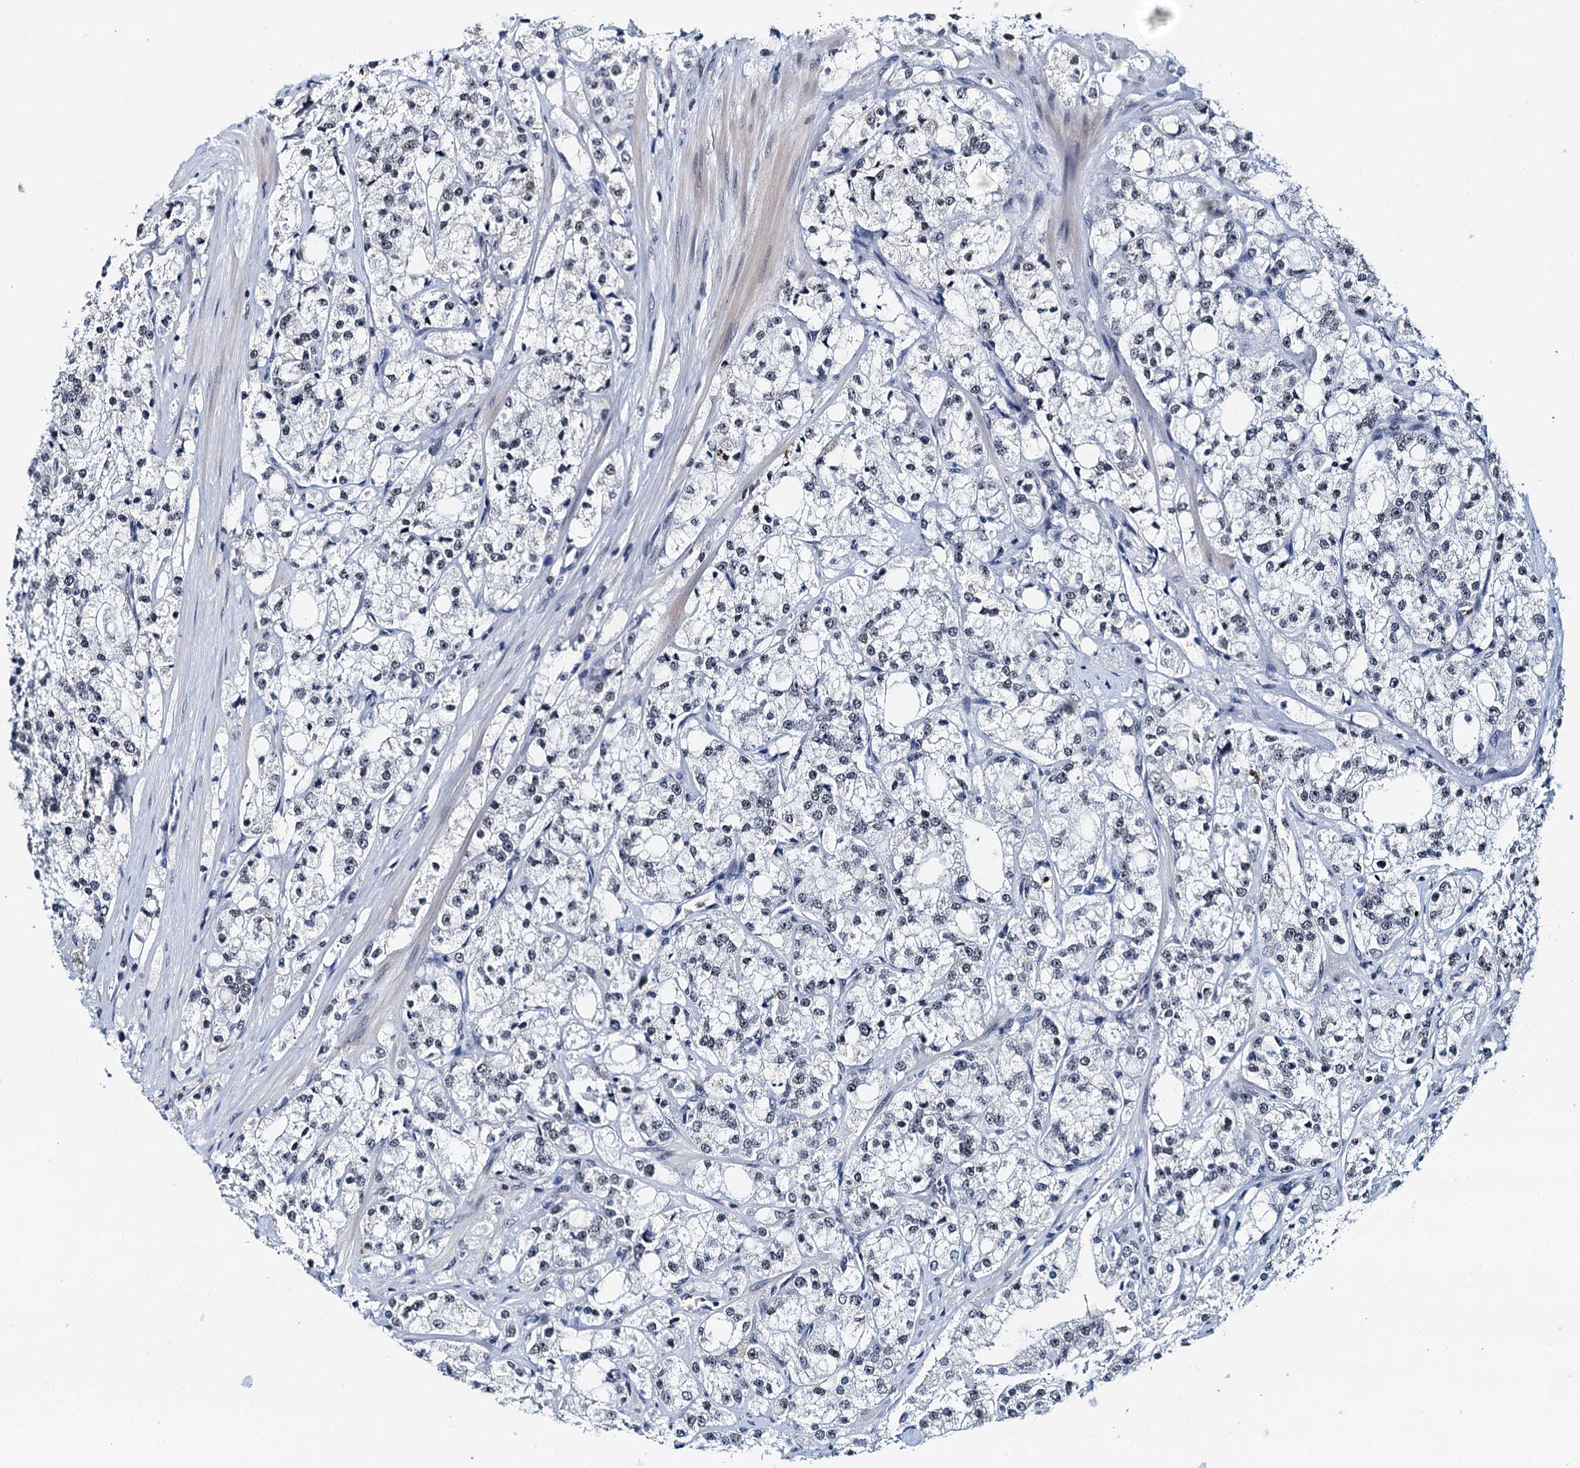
{"staining": {"intensity": "weak", "quantity": "25%-75%", "location": "nuclear"}, "tissue": "prostate cancer", "cell_type": "Tumor cells", "image_type": "cancer", "snomed": [{"axis": "morphology", "description": "Adenocarcinoma, High grade"}, {"axis": "topography", "description": "Prostate"}], "caption": "Brown immunohistochemical staining in human adenocarcinoma (high-grade) (prostate) demonstrates weak nuclear staining in approximately 25%-75% of tumor cells.", "gene": "SNRPD1", "patient": {"sex": "male", "age": 64}}